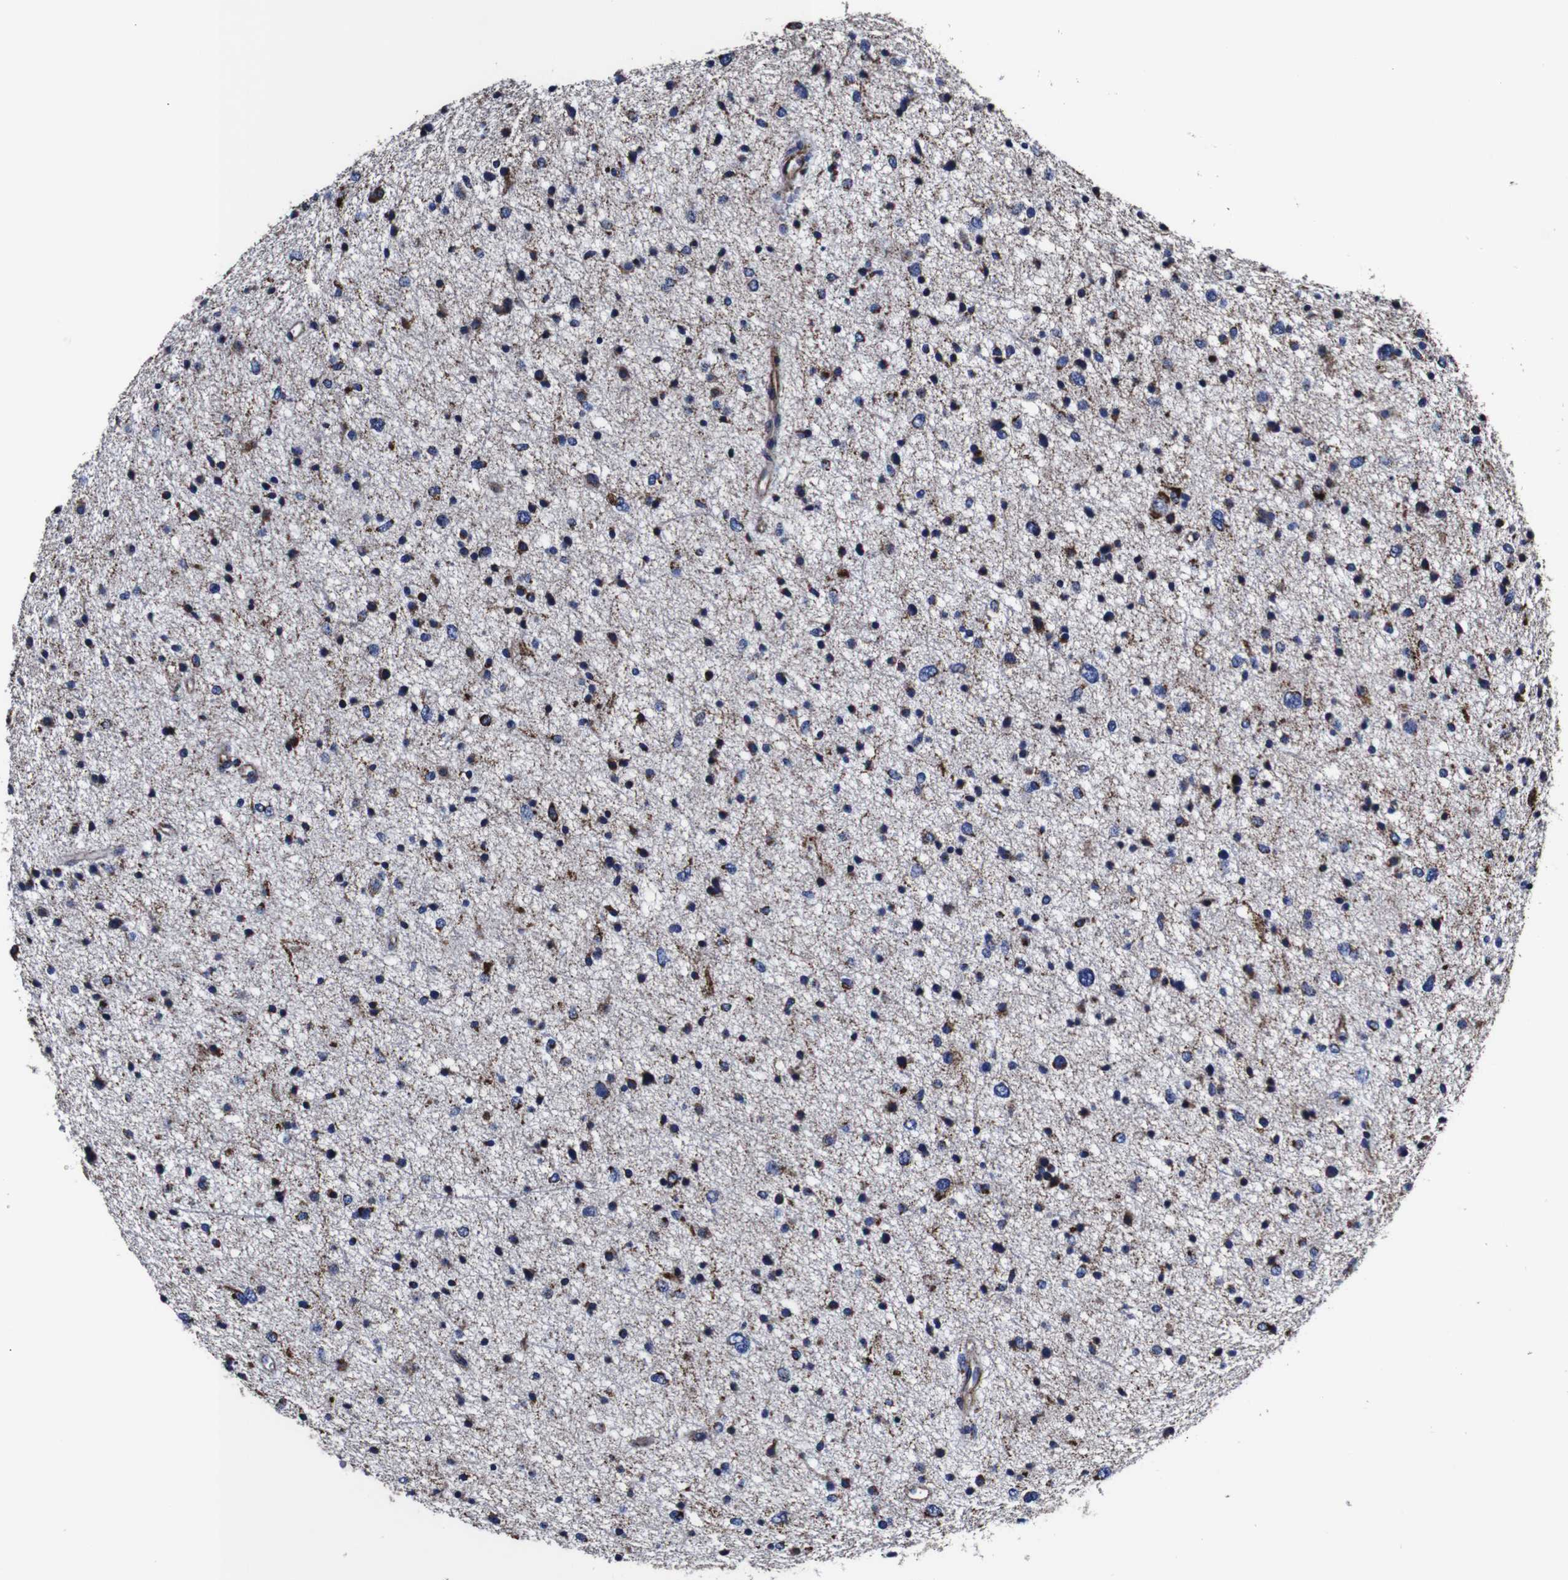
{"staining": {"intensity": "moderate", "quantity": "25%-75%", "location": "cytoplasmic/membranous"}, "tissue": "glioma", "cell_type": "Tumor cells", "image_type": "cancer", "snomed": [{"axis": "morphology", "description": "Glioma, malignant, Low grade"}, {"axis": "topography", "description": "Brain"}], "caption": "Immunohistochemistry (IHC) of human malignant low-grade glioma shows medium levels of moderate cytoplasmic/membranous positivity in about 25%-75% of tumor cells.", "gene": "FKBP9", "patient": {"sex": "female", "age": 37}}